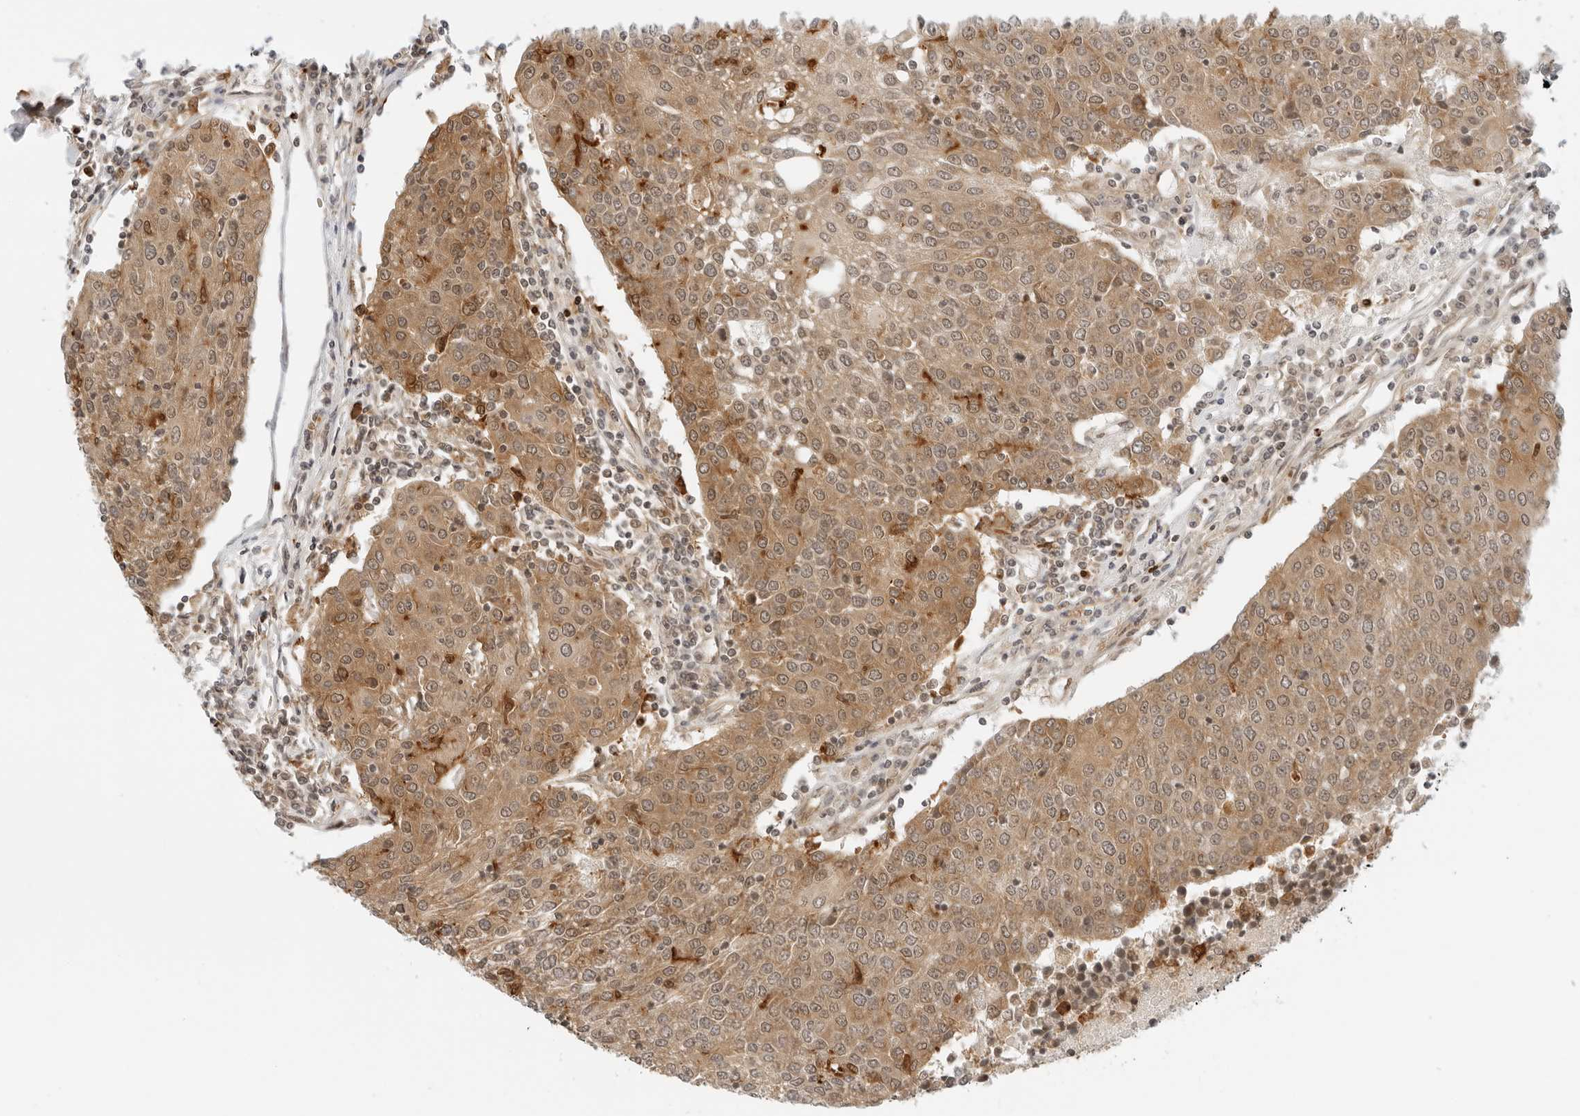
{"staining": {"intensity": "moderate", "quantity": ">75%", "location": "cytoplasmic/membranous"}, "tissue": "urothelial cancer", "cell_type": "Tumor cells", "image_type": "cancer", "snomed": [{"axis": "morphology", "description": "Urothelial carcinoma, High grade"}, {"axis": "topography", "description": "Urinary bladder"}], "caption": "Moderate cytoplasmic/membranous expression is appreciated in approximately >75% of tumor cells in urothelial cancer.", "gene": "RC3H1", "patient": {"sex": "female", "age": 85}}